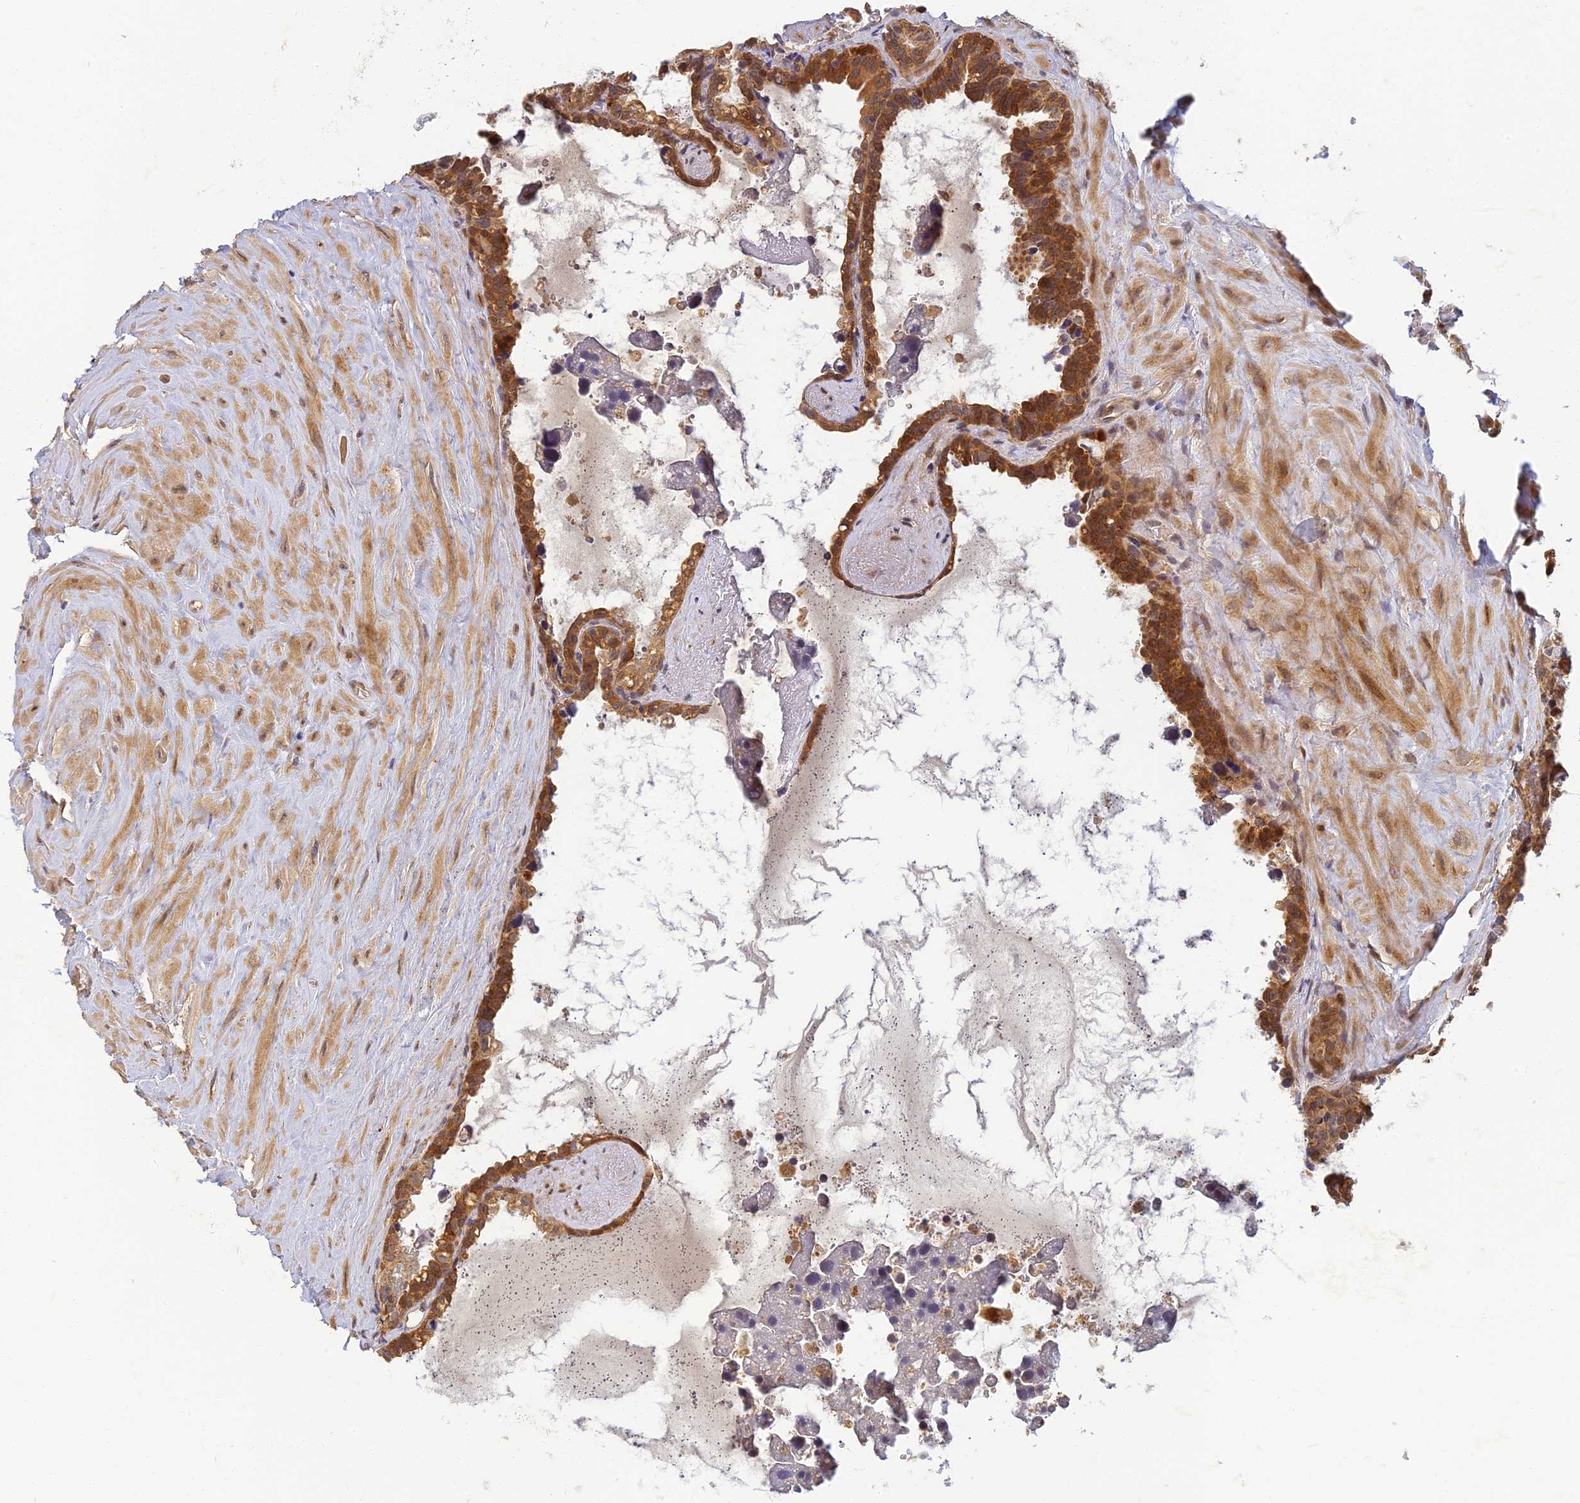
{"staining": {"intensity": "moderate", "quantity": ">75%", "location": "cytoplasmic/membranous"}, "tissue": "seminal vesicle", "cell_type": "Glandular cells", "image_type": "normal", "snomed": [{"axis": "morphology", "description": "Normal tissue, NOS"}, {"axis": "topography", "description": "Seminal veicle"}], "caption": "Immunohistochemistry (DAB (3,3'-diaminobenzidine)) staining of normal seminal vesicle exhibits moderate cytoplasmic/membranous protein staining in about >75% of glandular cells. The staining was performed using DAB to visualize the protein expression in brown, while the nuclei were stained in blue with hematoxylin (Magnification: 20x).", "gene": "RGL3", "patient": {"sex": "male", "age": 68}}